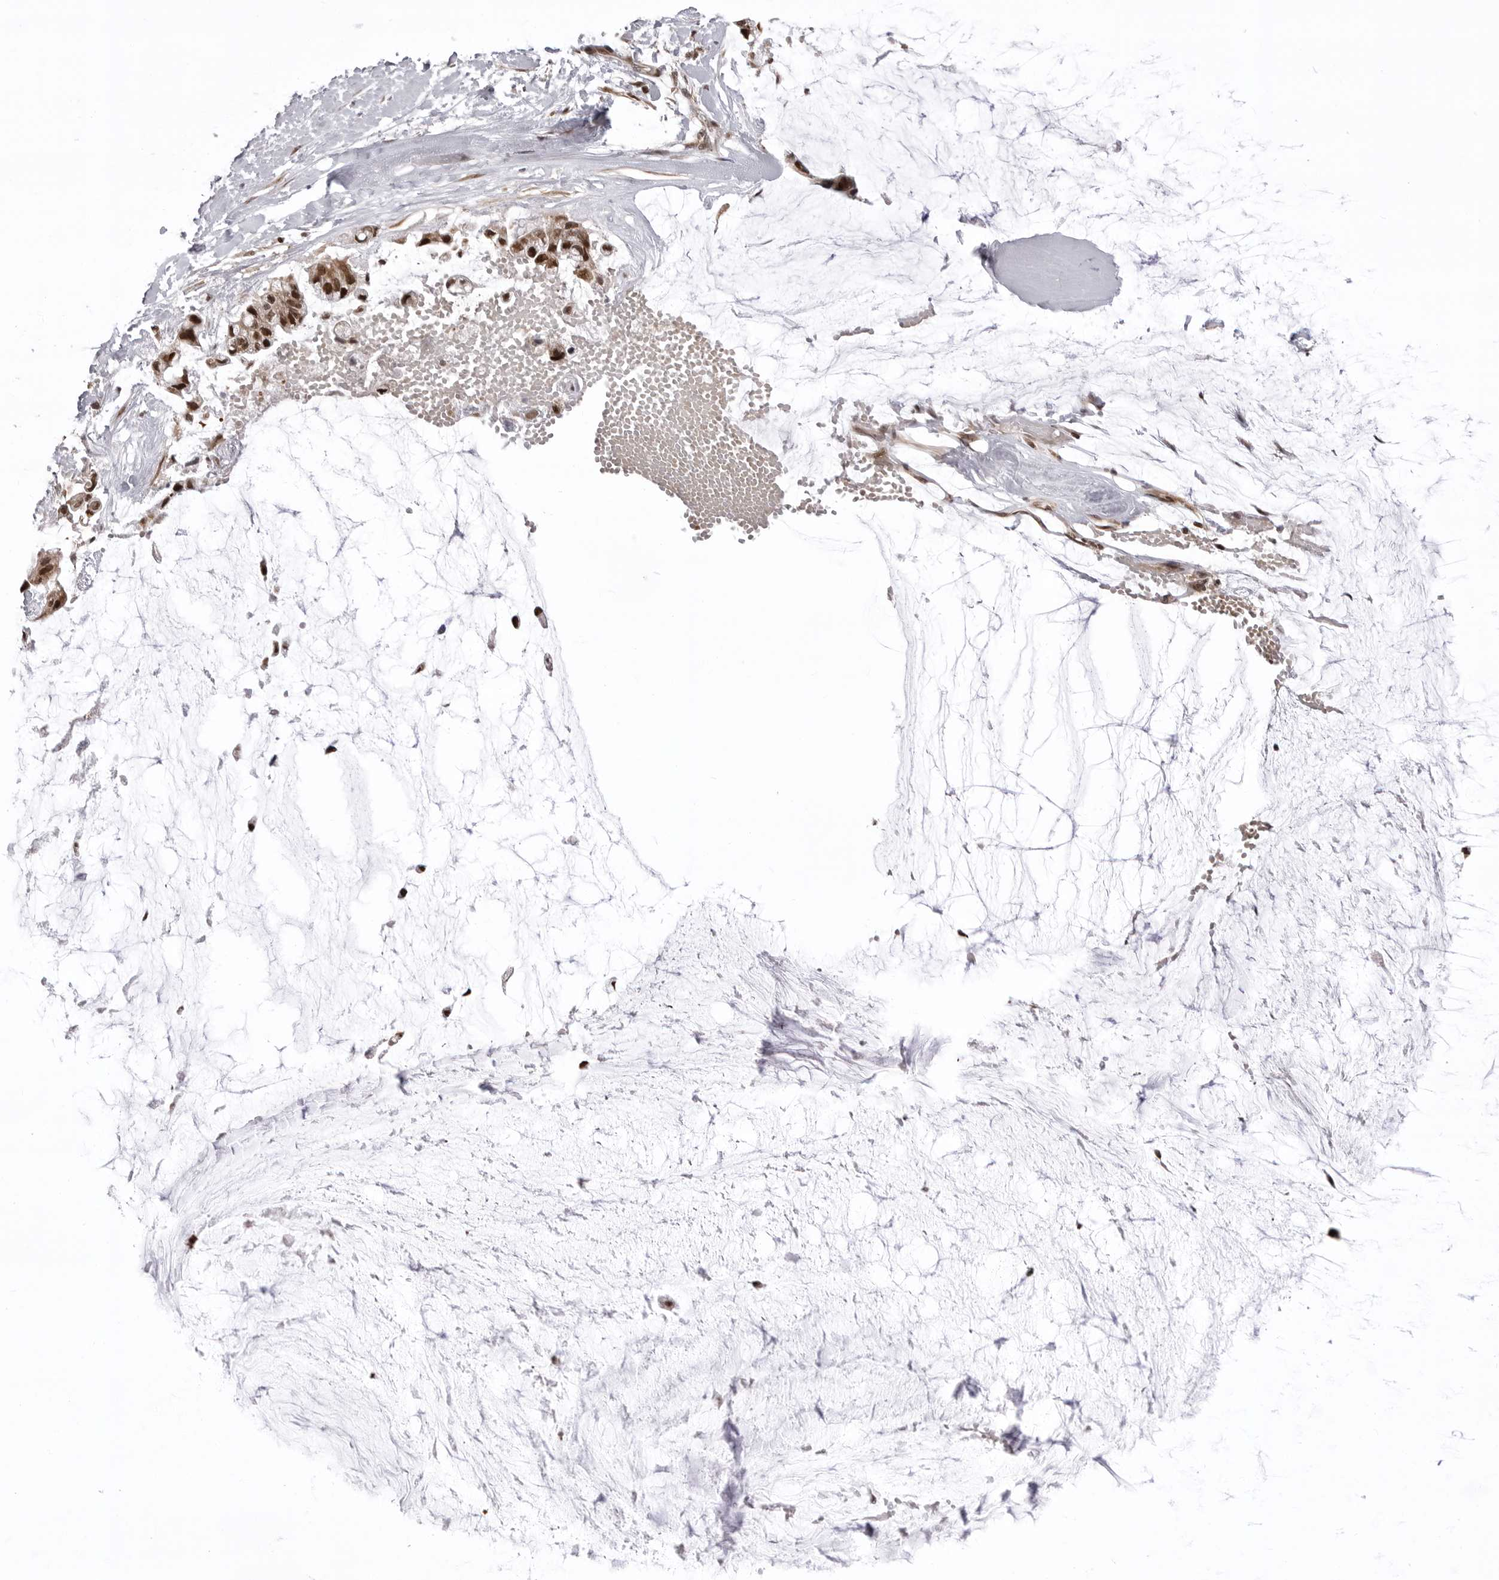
{"staining": {"intensity": "moderate", "quantity": ">75%", "location": "cytoplasmic/membranous,nuclear"}, "tissue": "ovarian cancer", "cell_type": "Tumor cells", "image_type": "cancer", "snomed": [{"axis": "morphology", "description": "Cystadenocarcinoma, mucinous, NOS"}, {"axis": "topography", "description": "Ovary"}], "caption": "Tumor cells display medium levels of moderate cytoplasmic/membranous and nuclear expression in approximately >75% of cells in human ovarian cancer. Nuclei are stained in blue.", "gene": "PHF3", "patient": {"sex": "female", "age": 39}}